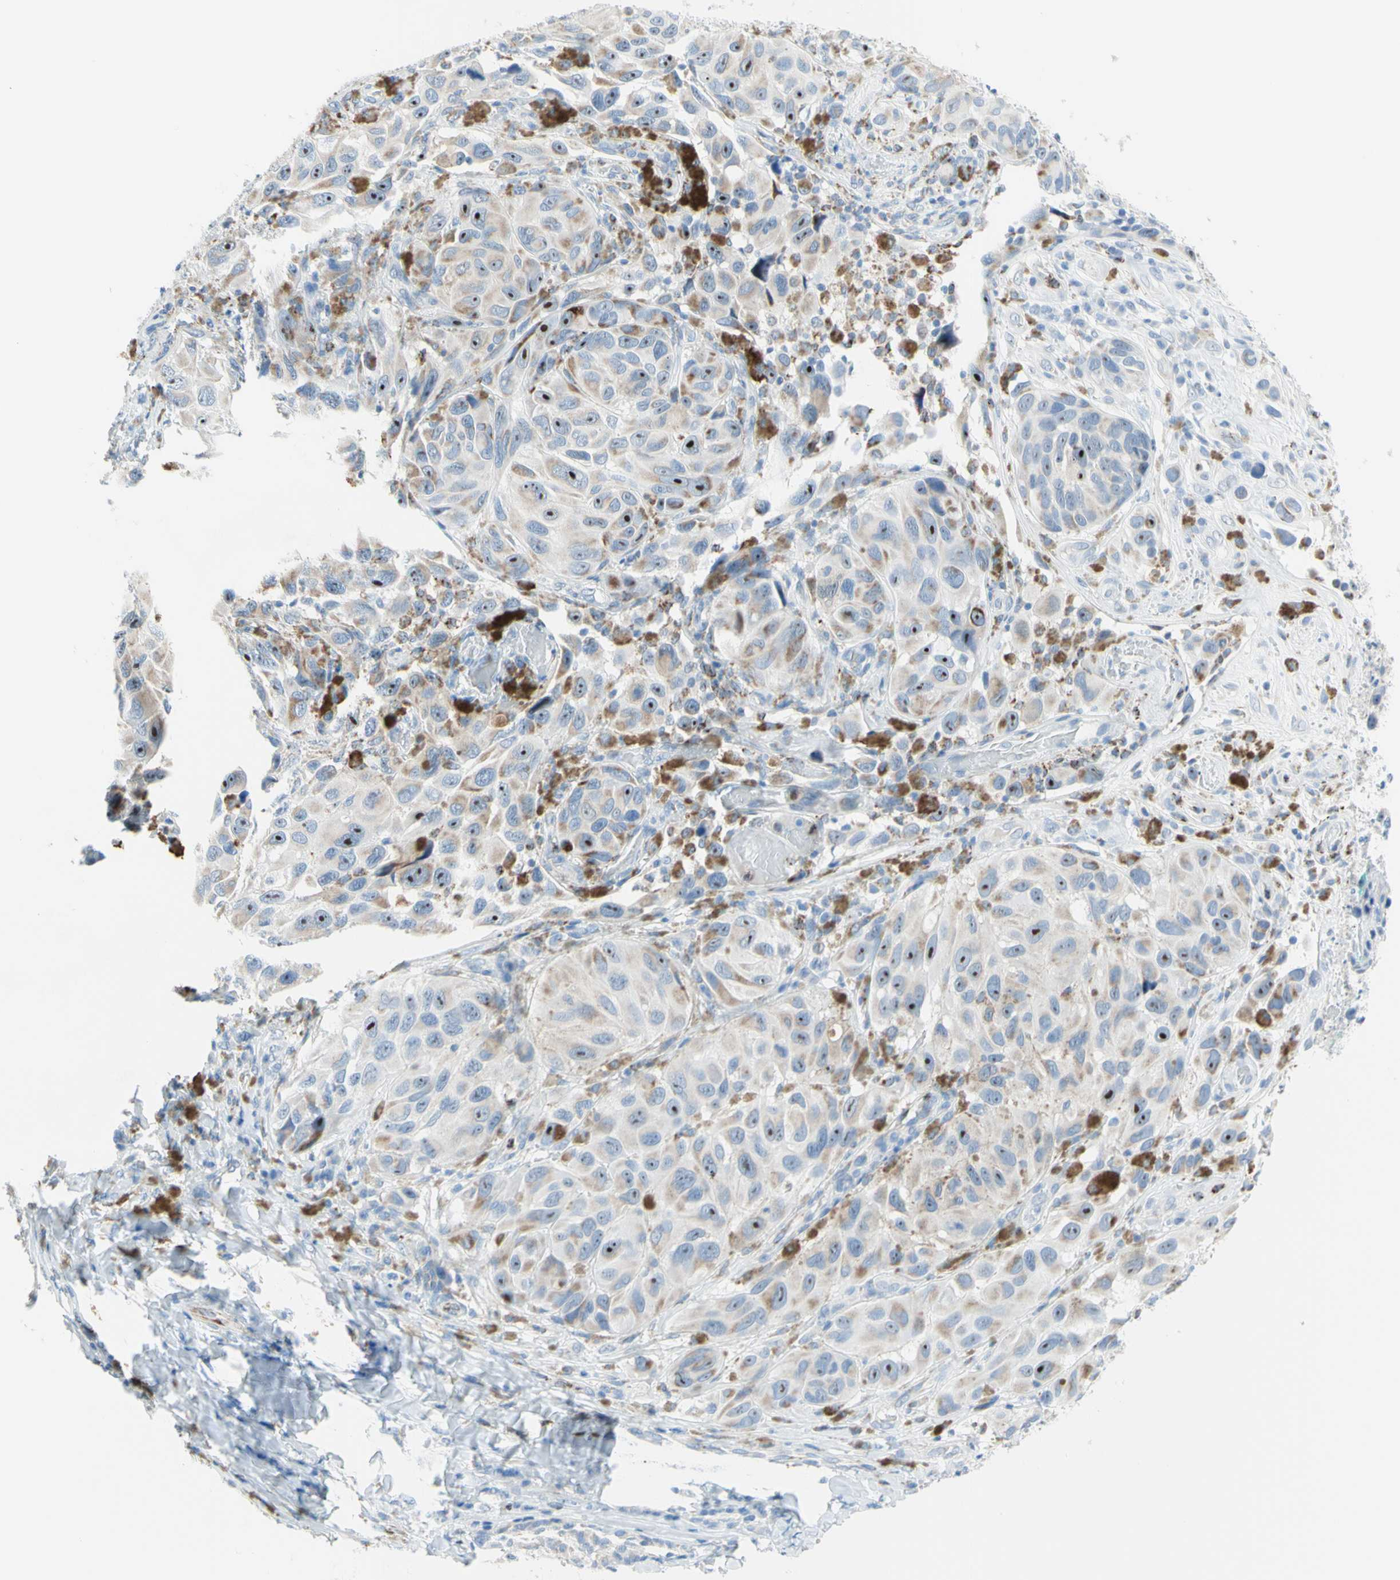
{"staining": {"intensity": "moderate", "quantity": "<25%", "location": "cytoplasmic/membranous,nuclear"}, "tissue": "melanoma", "cell_type": "Tumor cells", "image_type": "cancer", "snomed": [{"axis": "morphology", "description": "Malignant melanoma, NOS"}, {"axis": "topography", "description": "Skin"}], "caption": "Immunohistochemical staining of human malignant melanoma shows moderate cytoplasmic/membranous and nuclear protein staining in approximately <25% of tumor cells. (IHC, brightfield microscopy, high magnification).", "gene": "CYSLTR1", "patient": {"sex": "female", "age": 73}}